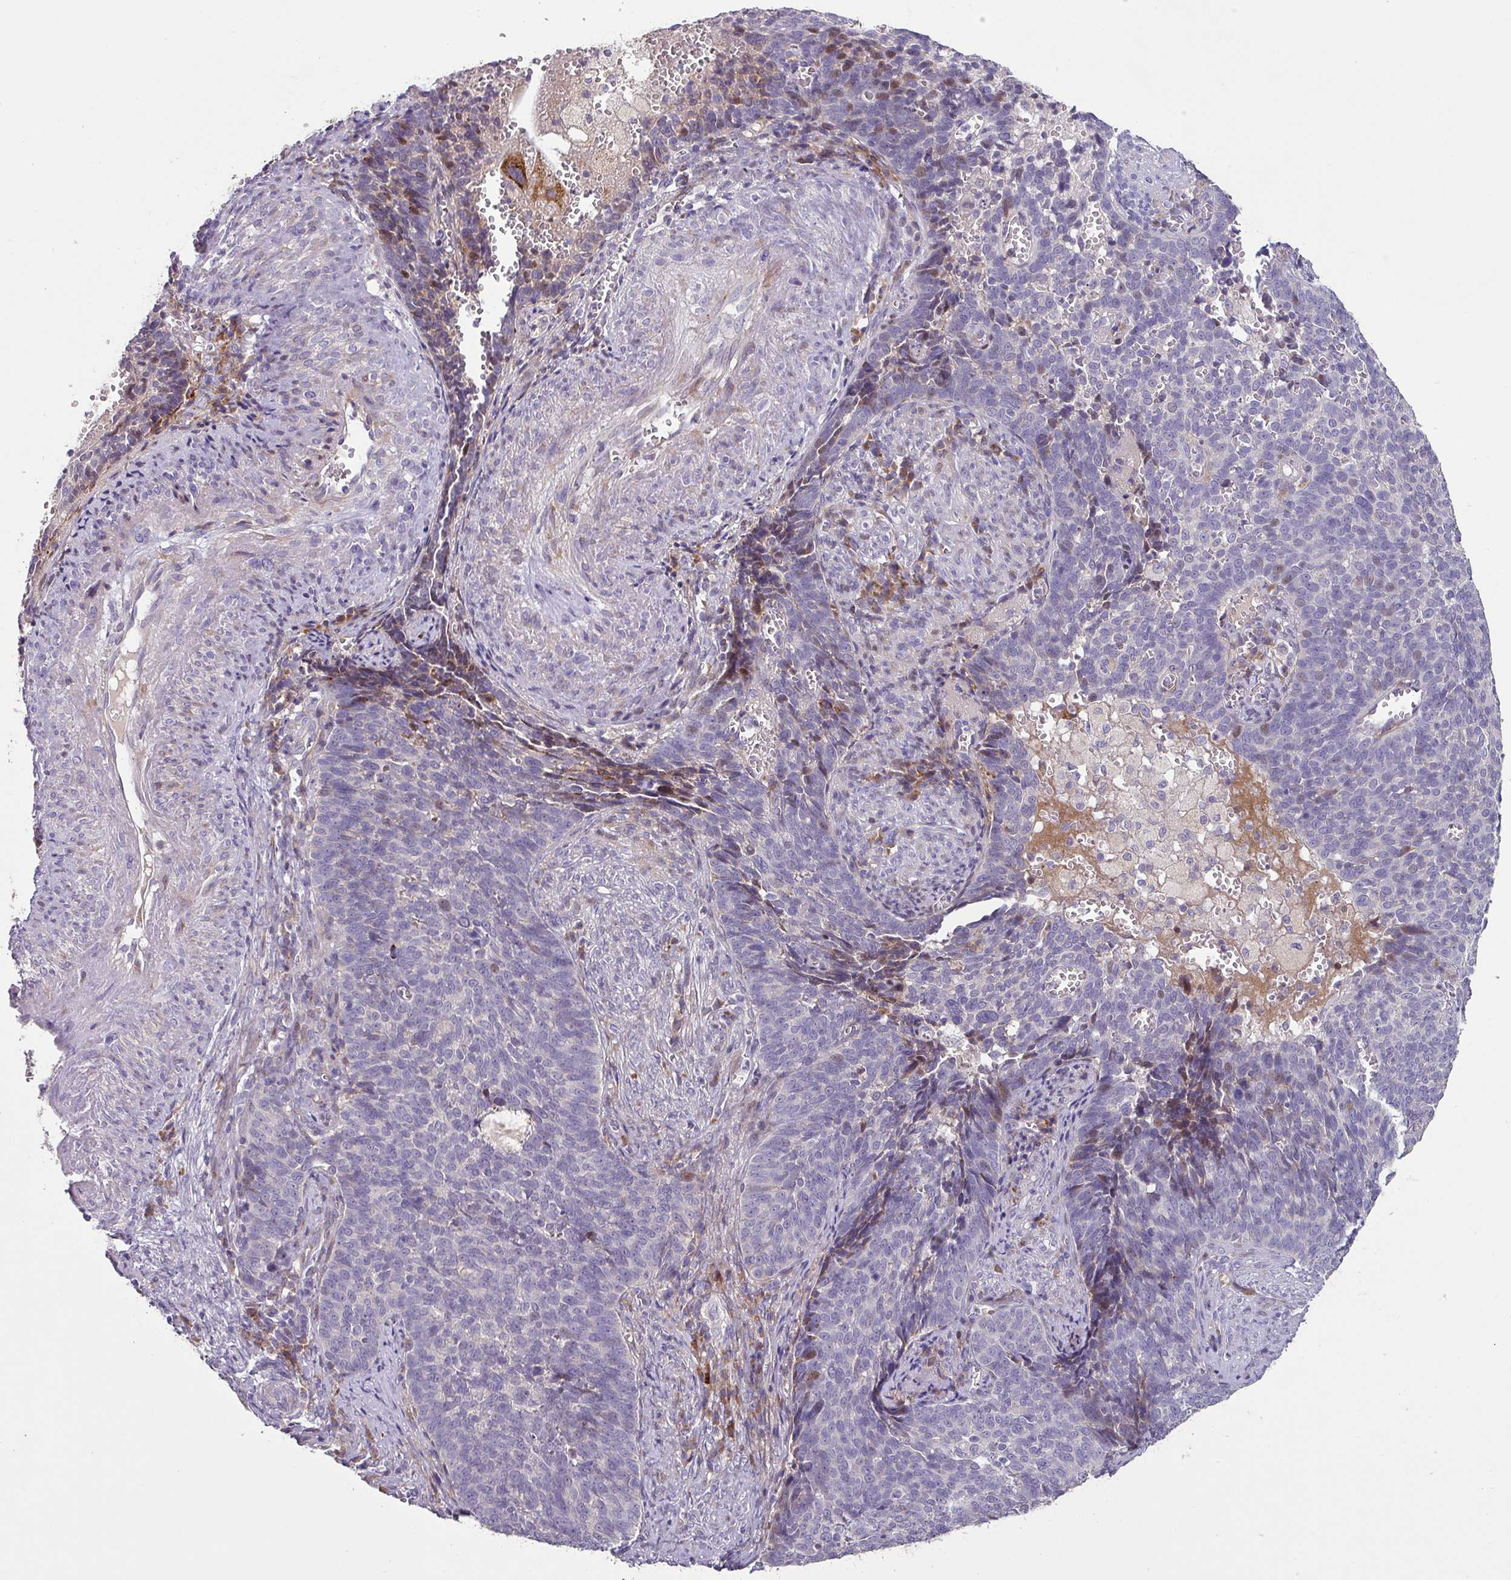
{"staining": {"intensity": "weak", "quantity": "<25%", "location": "cytoplasmic/membranous"}, "tissue": "cervical cancer", "cell_type": "Tumor cells", "image_type": "cancer", "snomed": [{"axis": "morphology", "description": "Normal tissue, NOS"}, {"axis": "morphology", "description": "Squamous cell carcinoma, NOS"}, {"axis": "topography", "description": "Cervix"}], "caption": "Immunohistochemistry of cervical cancer (squamous cell carcinoma) reveals no expression in tumor cells.", "gene": "KLHL3", "patient": {"sex": "female", "age": 39}}